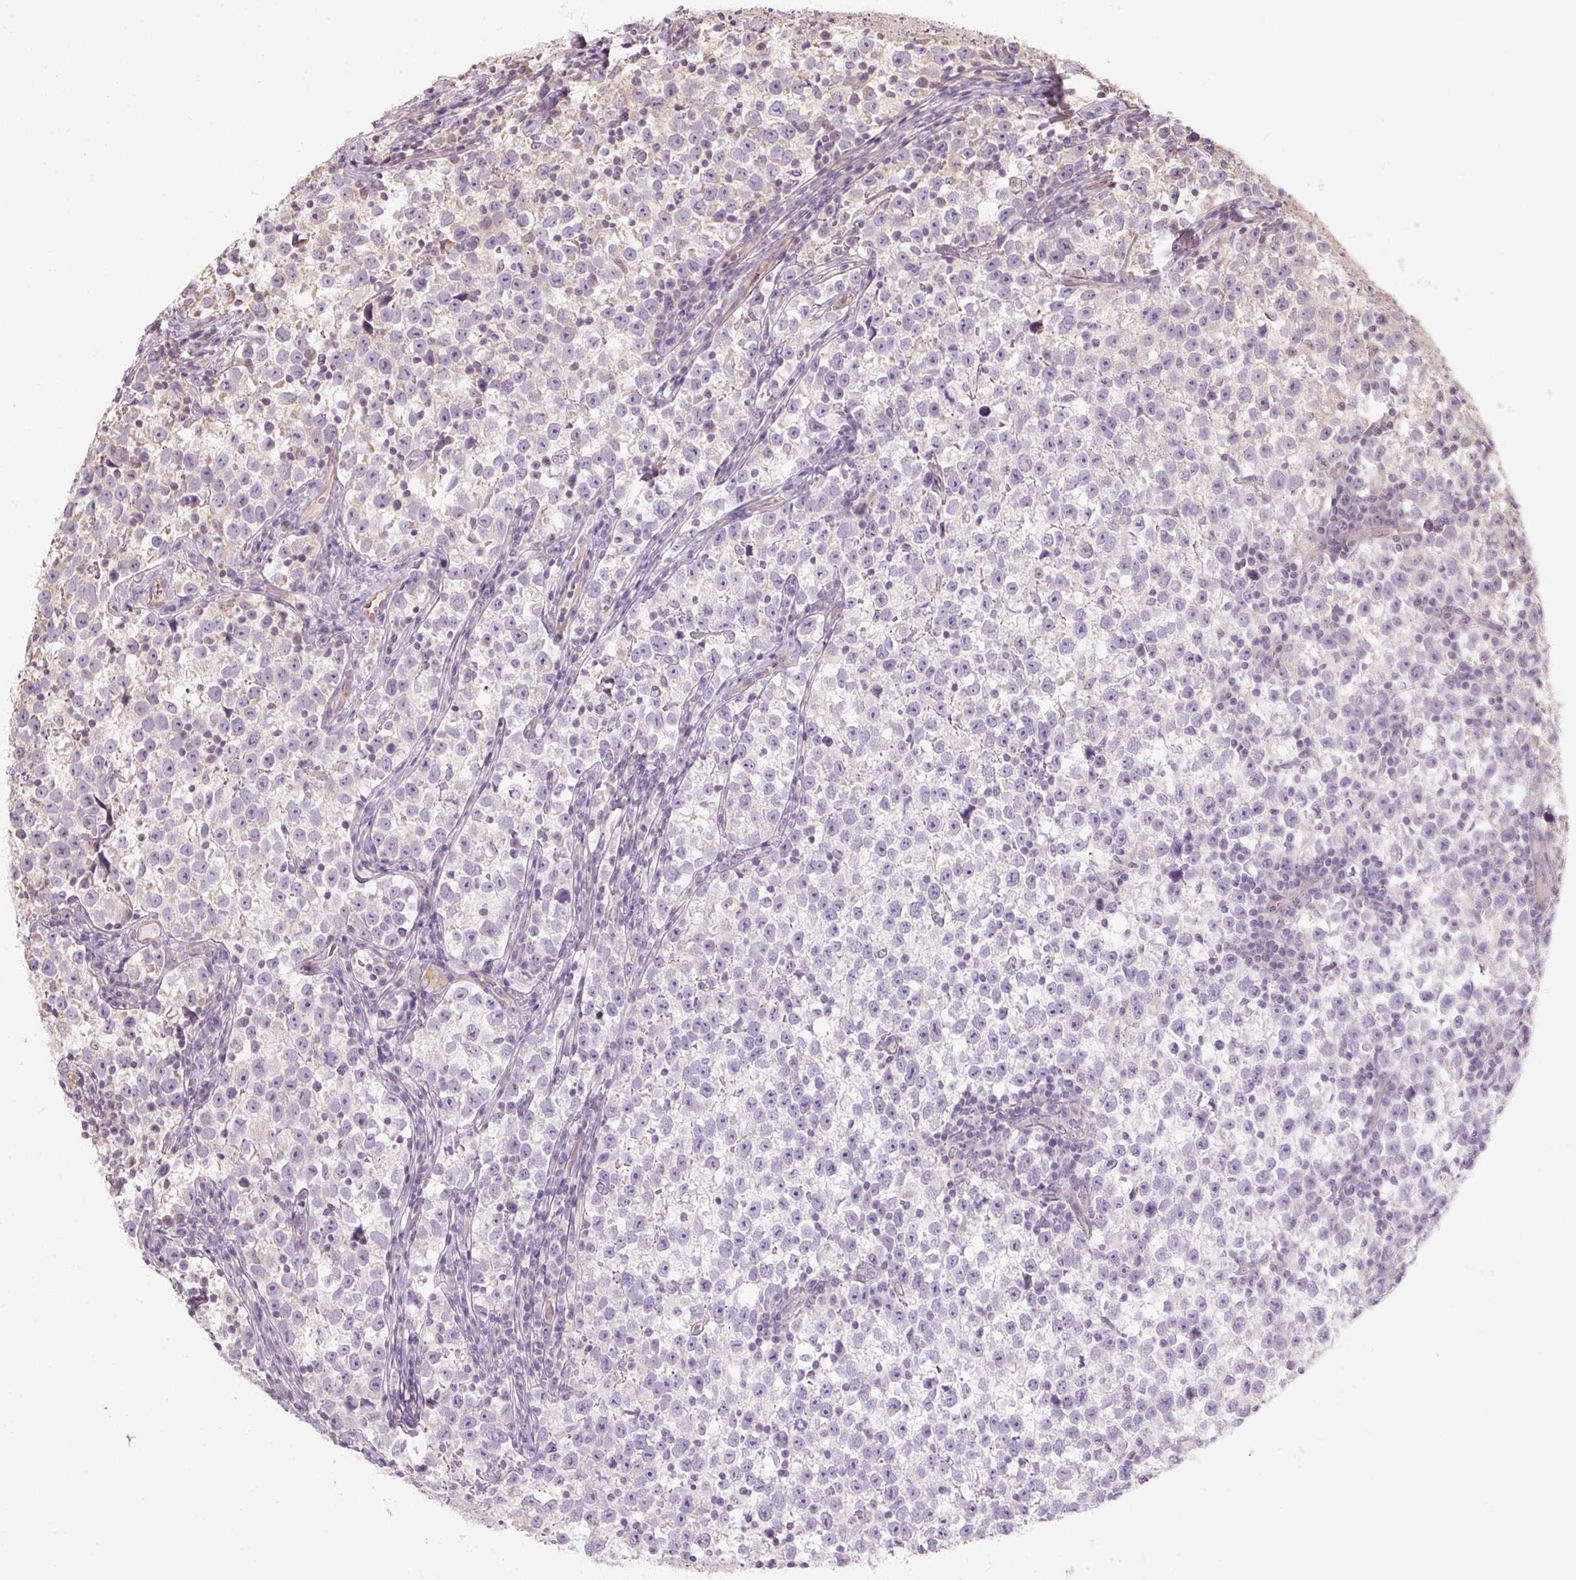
{"staining": {"intensity": "negative", "quantity": "none", "location": "none"}, "tissue": "testis cancer", "cell_type": "Tumor cells", "image_type": "cancer", "snomed": [{"axis": "morphology", "description": "Normal tissue, NOS"}, {"axis": "morphology", "description": "Seminoma, NOS"}, {"axis": "topography", "description": "Testis"}], "caption": "A histopathology image of human seminoma (testis) is negative for staining in tumor cells.", "gene": "RB1CC1", "patient": {"sex": "male", "age": 43}}